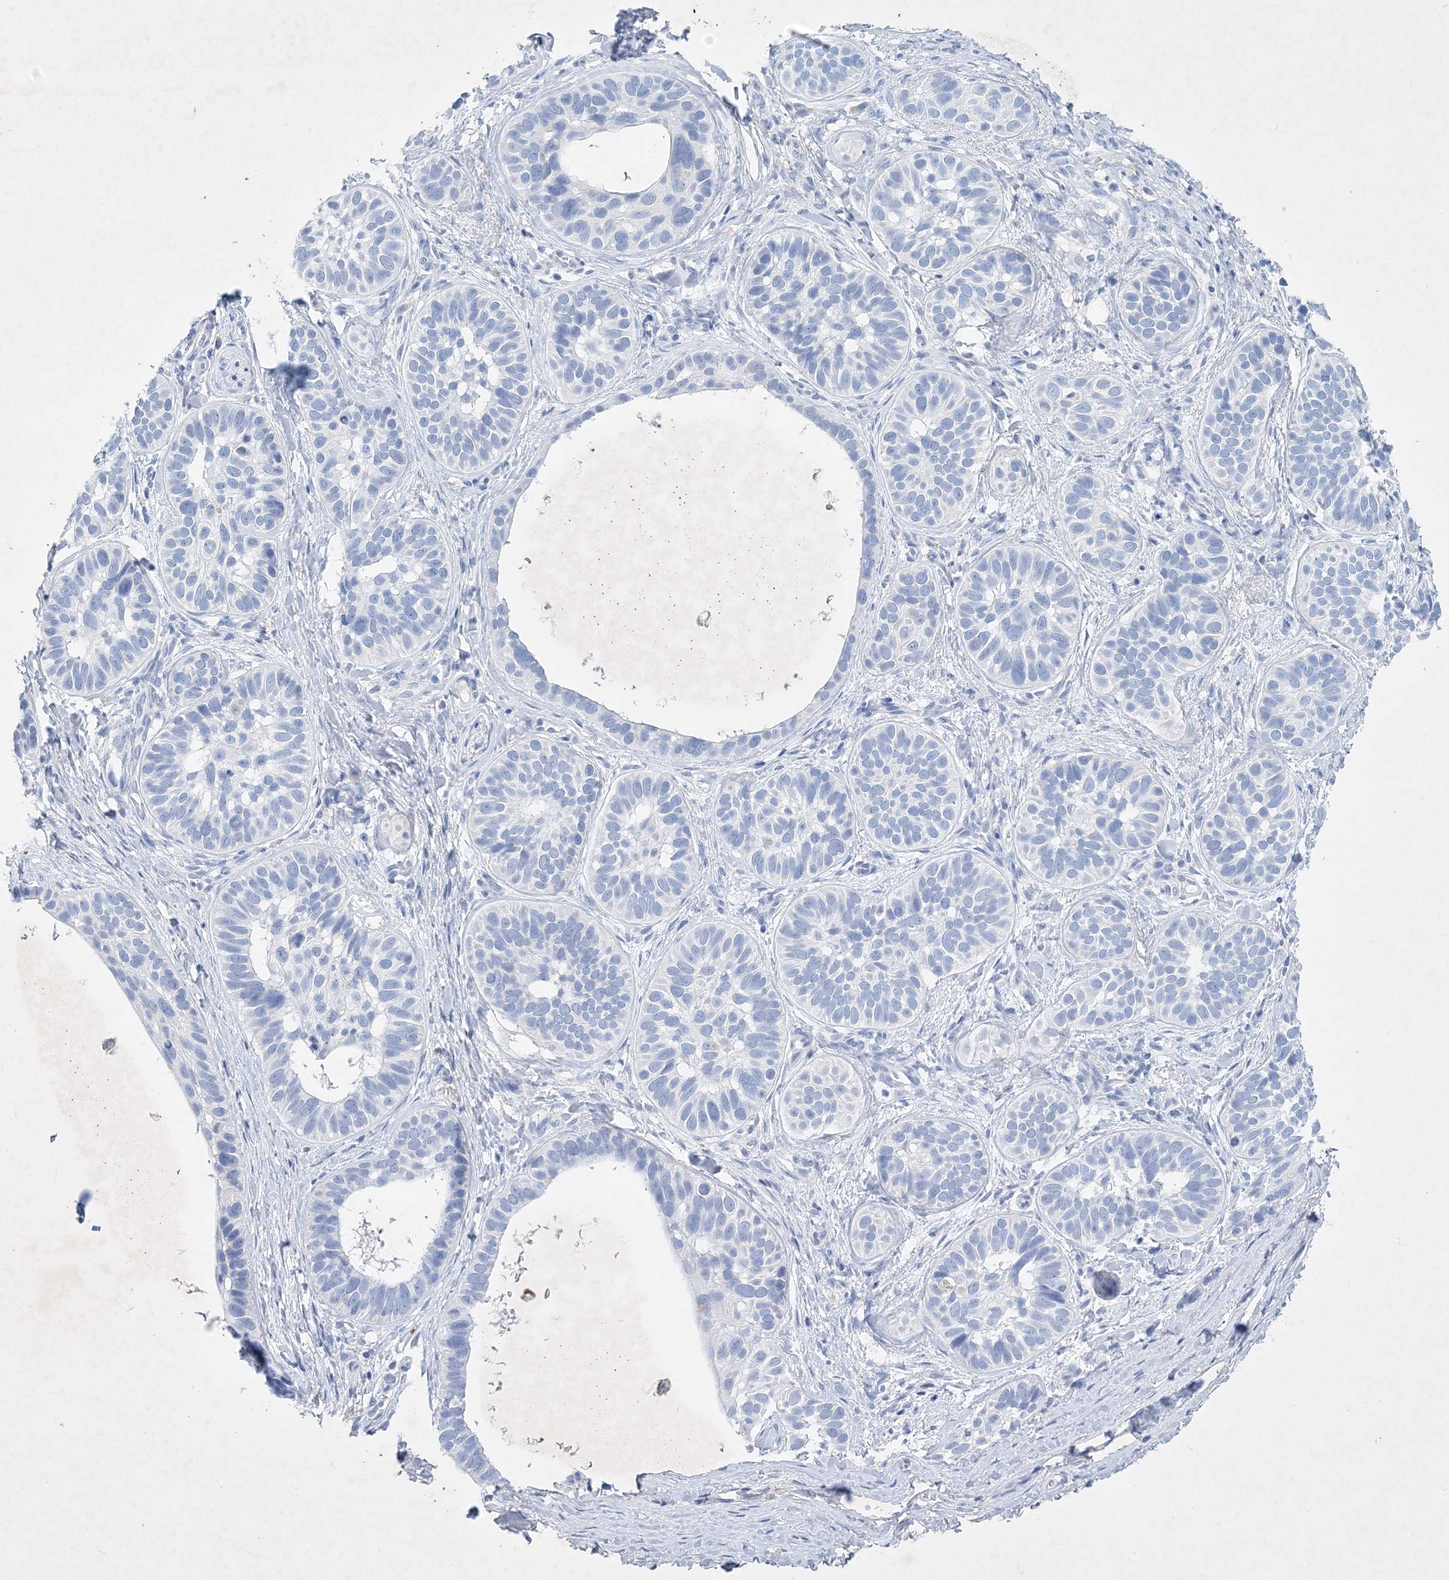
{"staining": {"intensity": "negative", "quantity": "none", "location": "none"}, "tissue": "skin cancer", "cell_type": "Tumor cells", "image_type": "cancer", "snomed": [{"axis": "morphology", "description": "Basal cell carcinoma"}, {"axis": "topography", "description": "Skin"}], "caption": "Immunohistochemistry micrograph of skin cancer (basal cell carcinoma) stained for a protein (brown), which reveals no positivity in tumor cells.", "gene": "COPS8", "patient": {"sex": "male", "age": 62}}